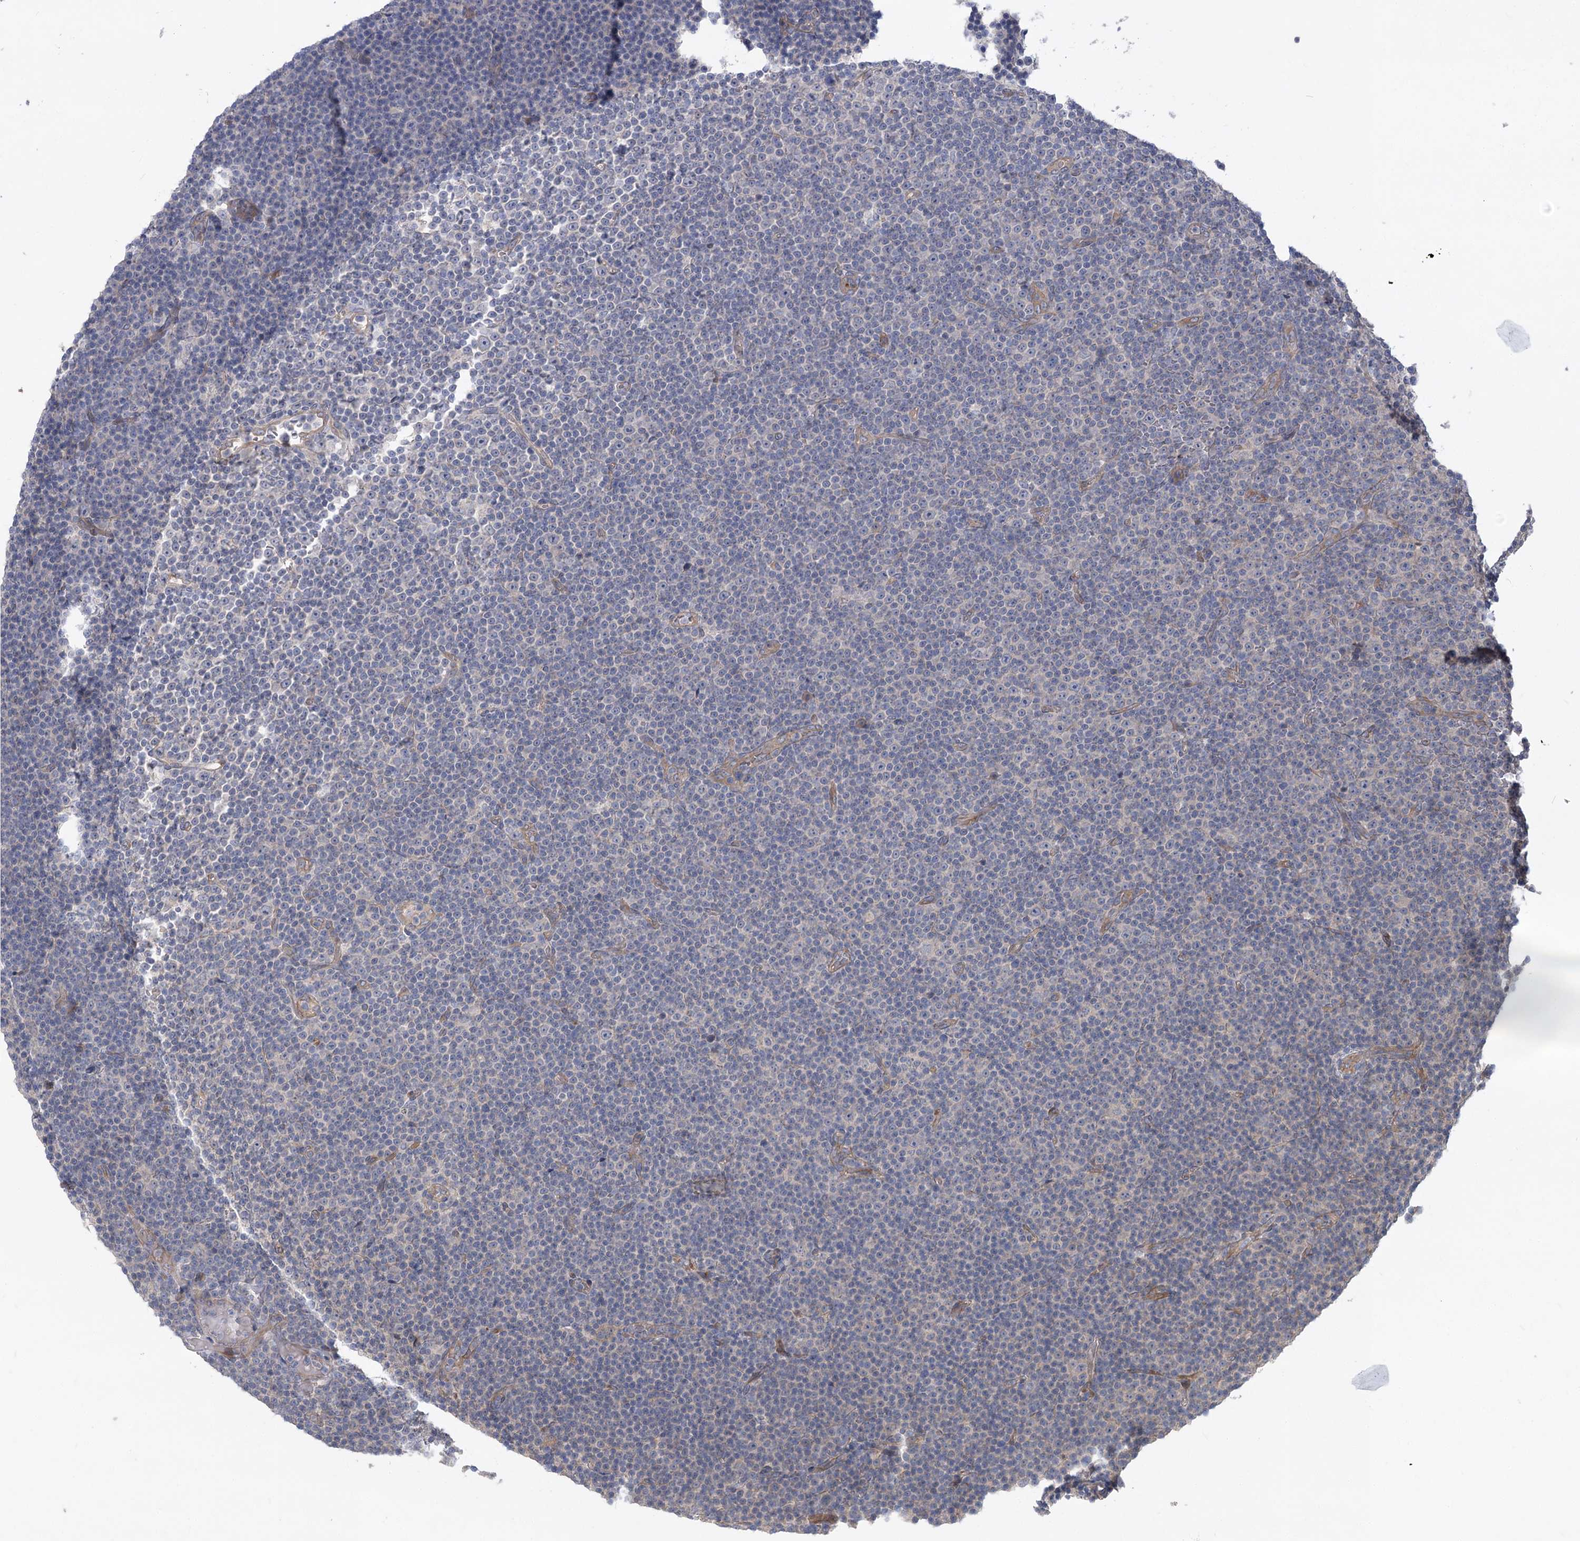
{"staining": {"intensity": "negative", "quantity": "none", "location": "none"}, "tissue": "lymphoma", "cell_type": "Tumor cells", "image_type": "cancer", "snomed": [{"axis": "morphology", "description": "Malignant lymphoma, non-Hodgkin's type, Low grade"}, {"axis": "topography", "description": "Lymph node"}], "caption": "There is no significant positivity in tumor cells of lymphoma.", "gene": "RIN2", "patient": {"sex": "female", "age": 67}}